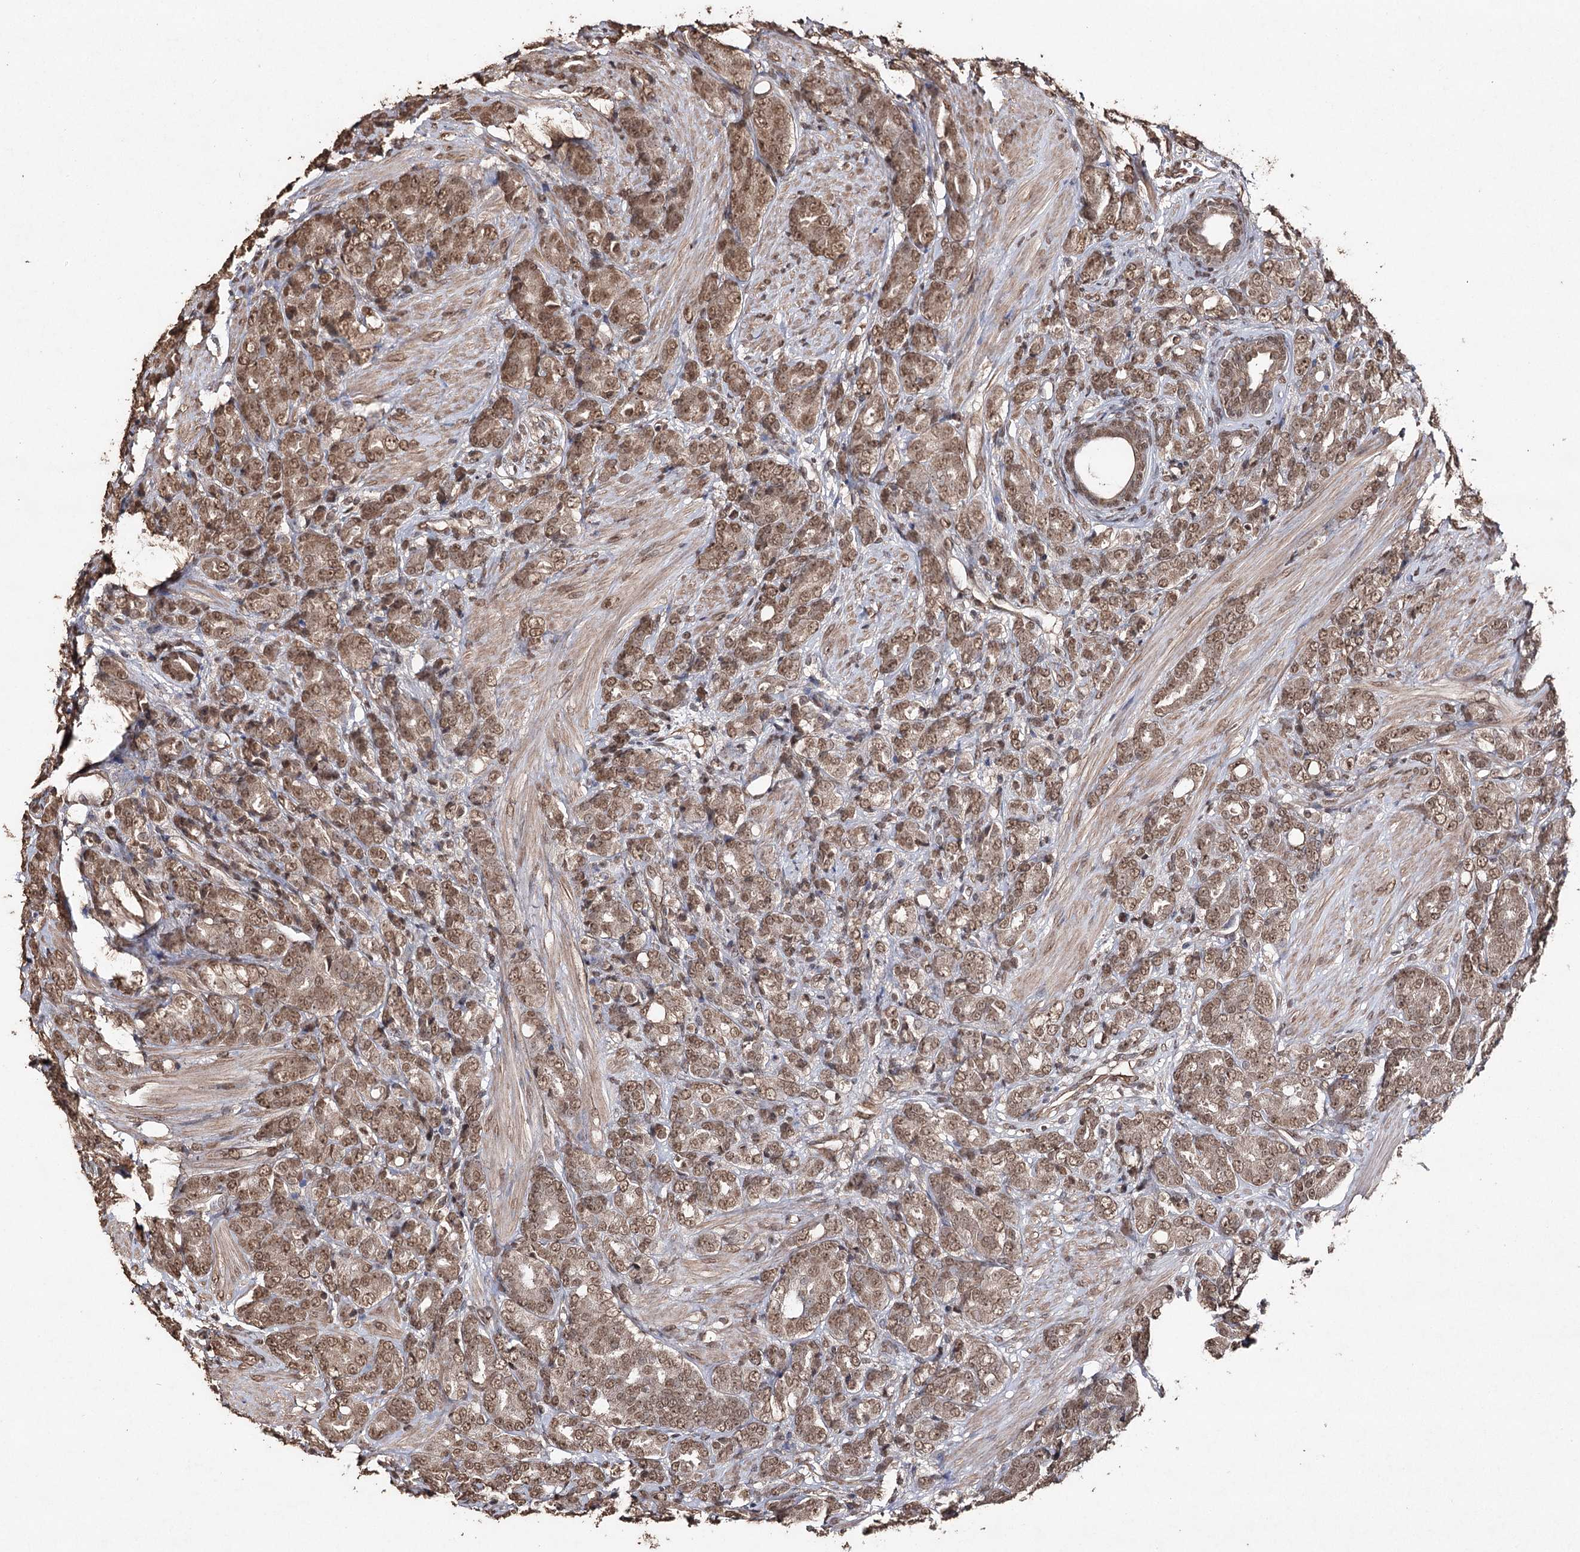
{"staining": {"intensity": "moderate", "quantity": ">75%", "location": "cytoplasmic/membranous,nuclear"}, "tissue": "prostate cancer", "cell_type": "Tumor cells", "image_type": "cancer", "snomed": [{"axis": "morphology", "description": "Adenocarcinoma, High grade"}, {"axis": "topography", "description": "Prostate"}], "caption": "A brown stain highlights moderate cytoplasmic/membranous and nuclear staining of a protein in prostate adenocarcinoma (high-grade) tumor cells. (Stains: DAB in brown, nuclei in blue, Microscopy: brightfield microscopy at high magnification).", "gene": "ATG14", "patient": {"sex": "male", "age": 62}}